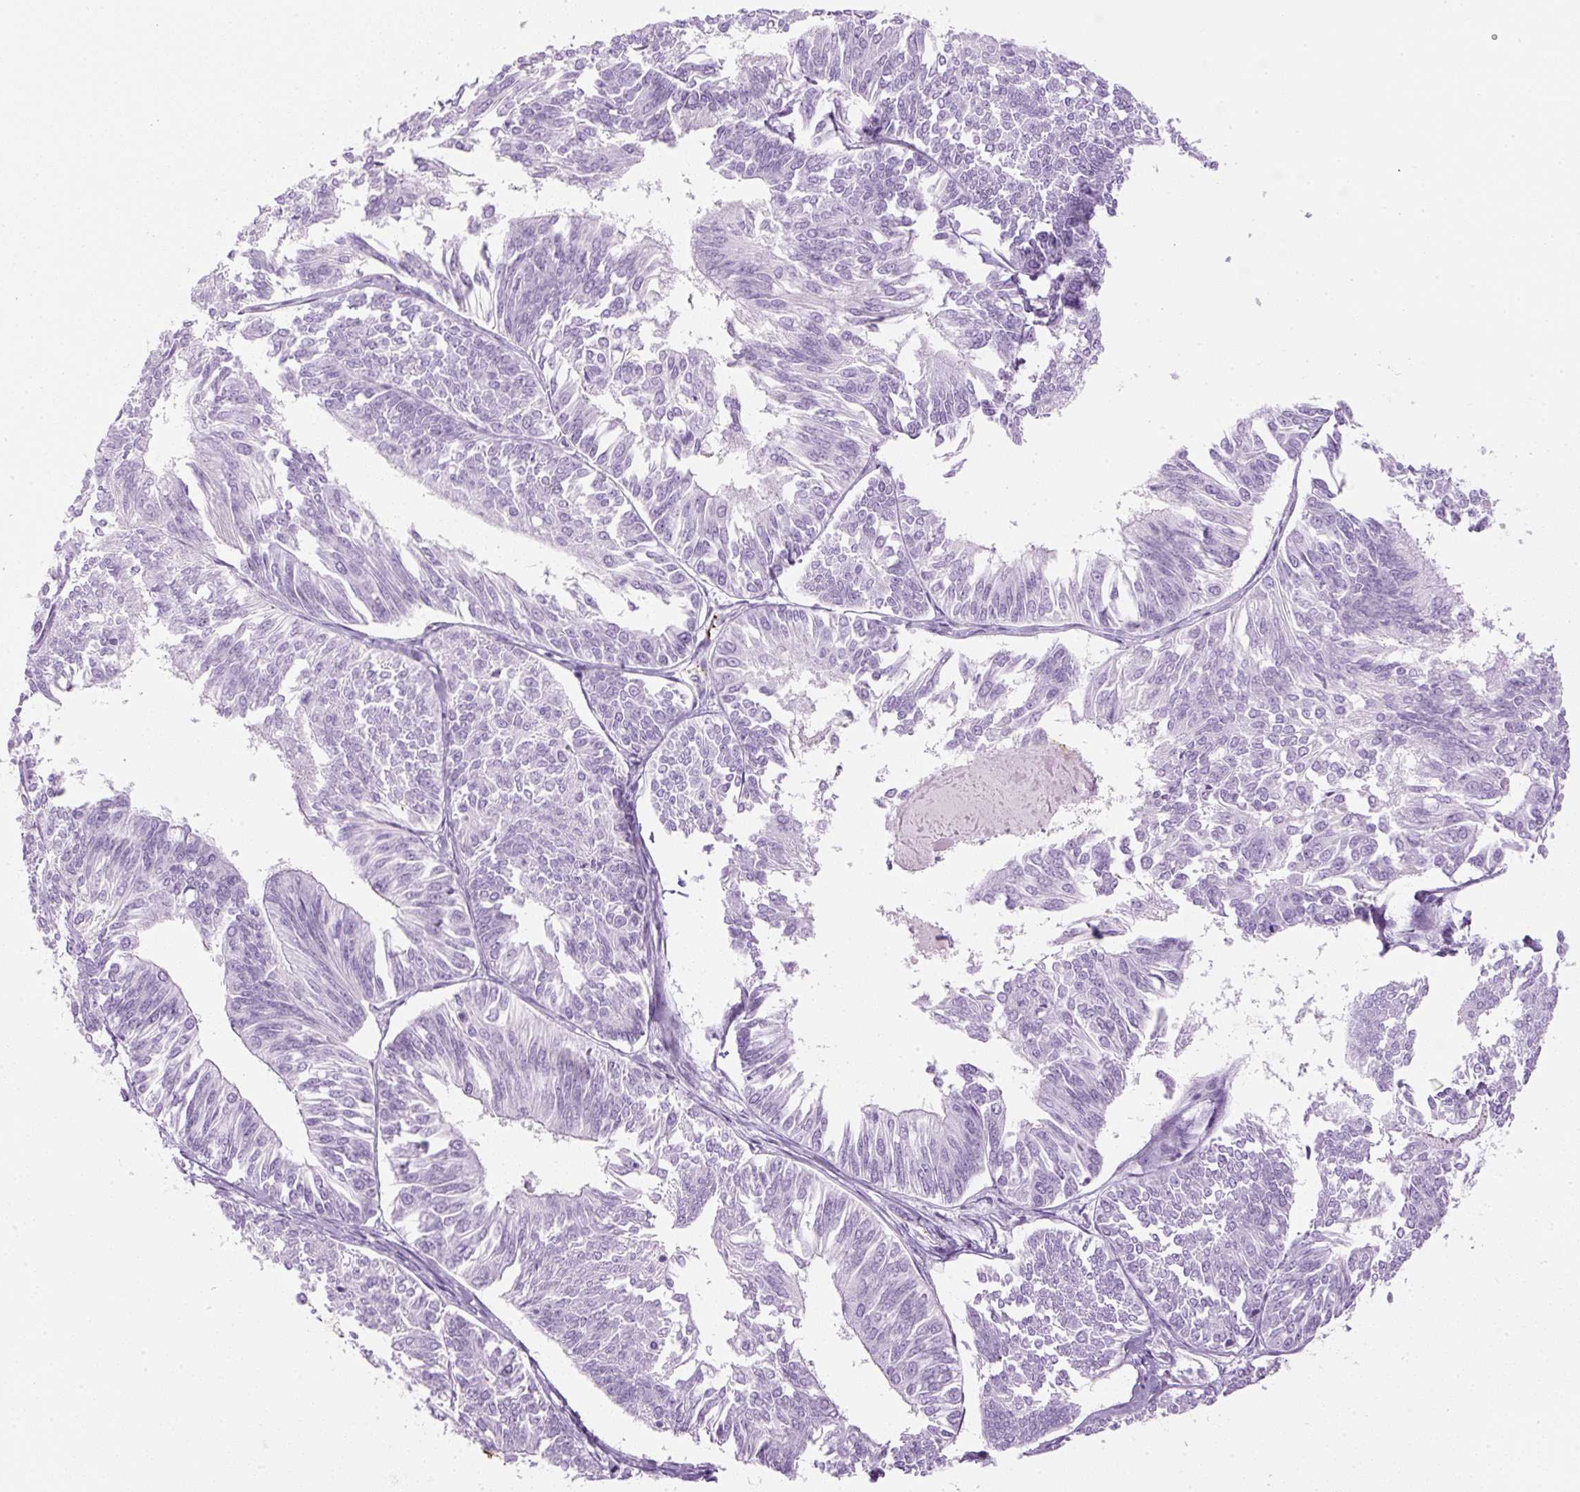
{"staining": {"intensity": "negative", "quantity": "none", "location": "none"}, "tissue": "endometrial cancer", "cell_type": "Tumor cells", "image_type": "cancer", "snomed": [{"axis": "morphology", "description": "Adenocarcinoma, NOS"}, {"axis": "topography", "description": "Endometrium"}], "caption": "There is no significant staining in tumor cells of endometrial adenocarcinoma.", "gene": "APOA1", "patient": {"sex": "female", "age": 58}}